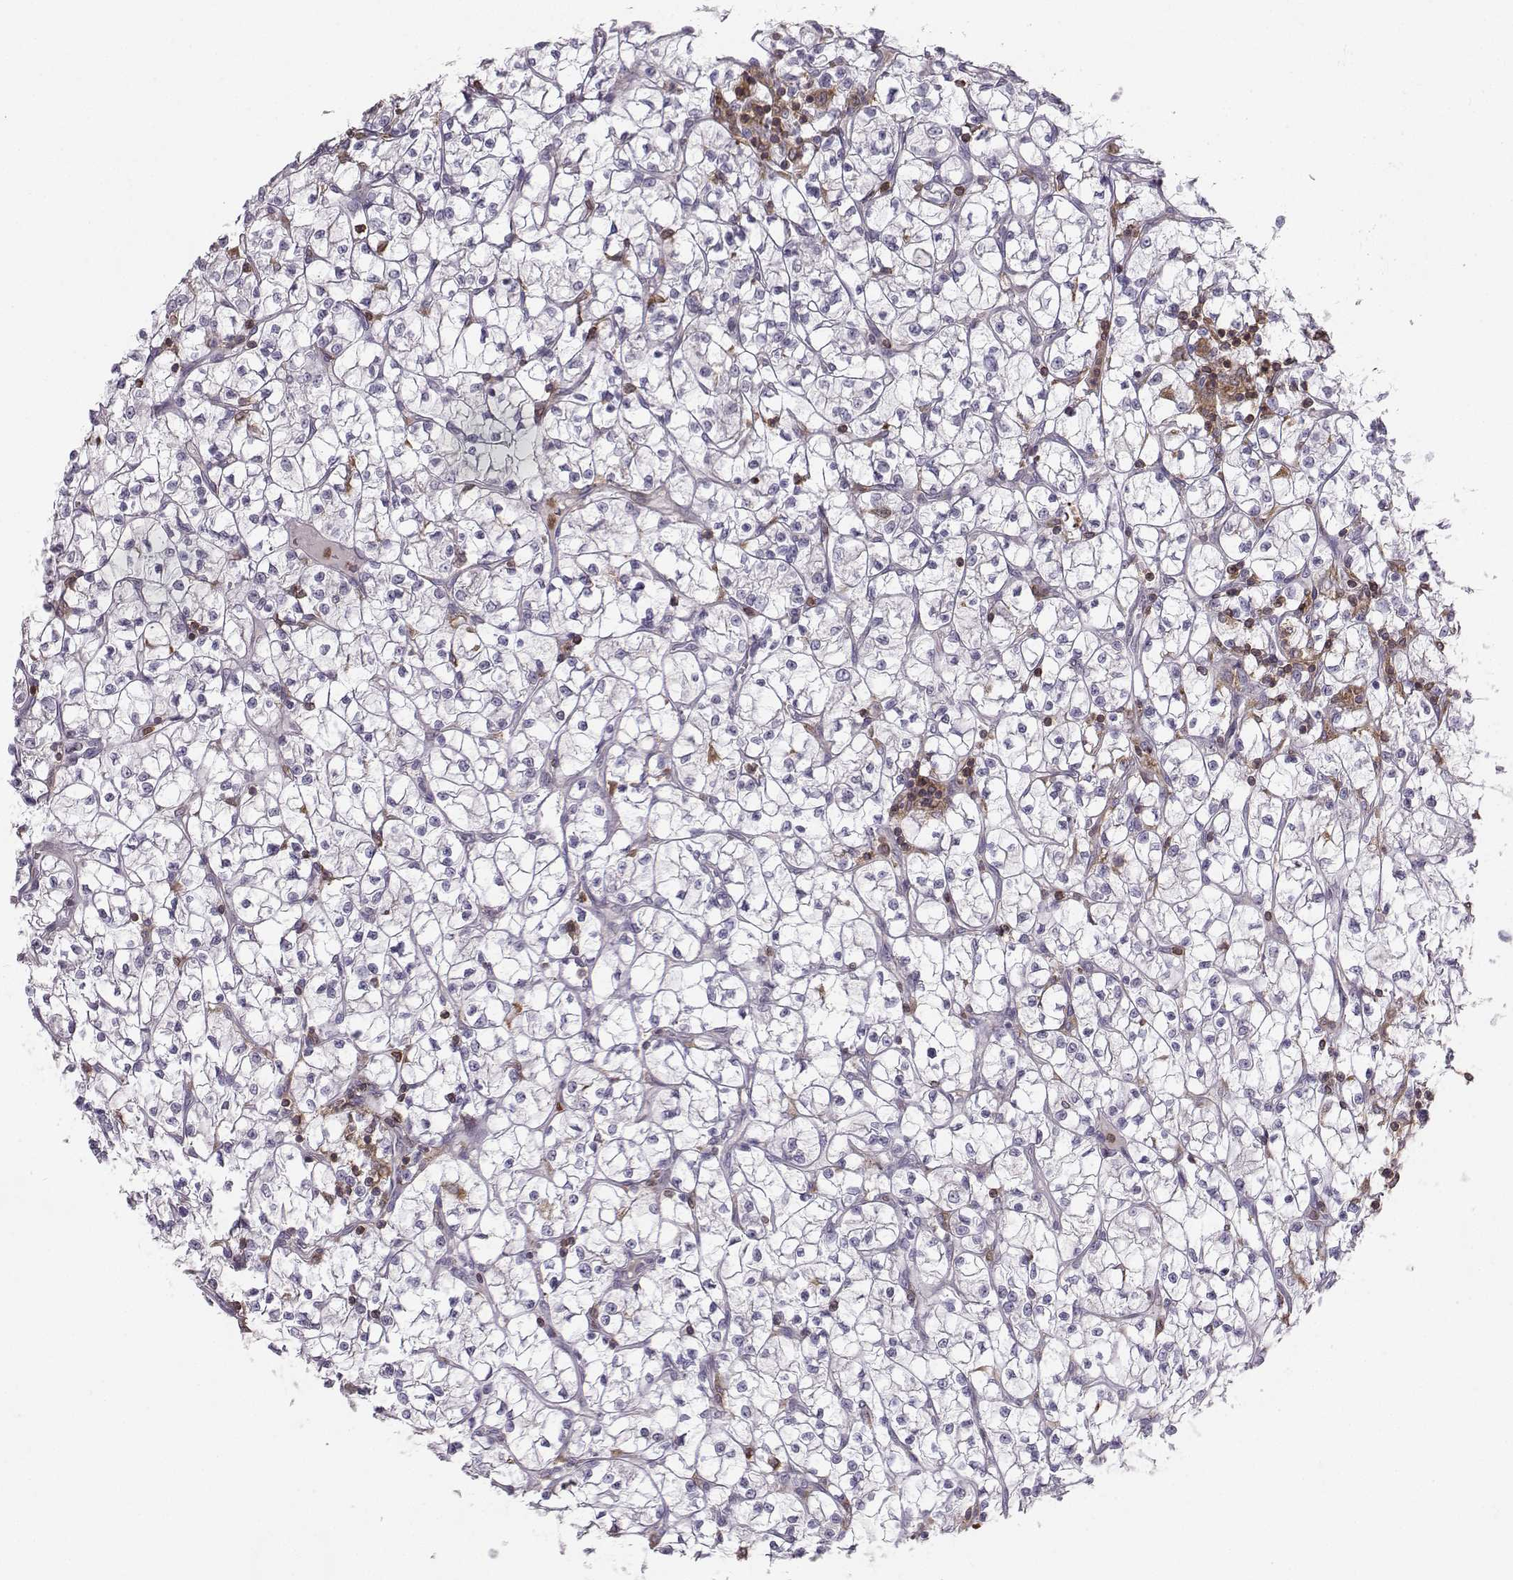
{"staining": {"intensity": "negative", "quantity": "none", "location": "none"}, "tissue": "renal cancer", "cell_type": "Tumor cells", "image_type": "cancer", "snomed": [{"axis": "morphology", "description": "Adenocarcinoma, NOS"}, {"axis": "topography", "description": "Kidney"}], "caption": "Tumor cells are negative for protein expression in human renal cancer.", "gene": "ZBTB32", "patient": {"sex": "female", "age": 64}}